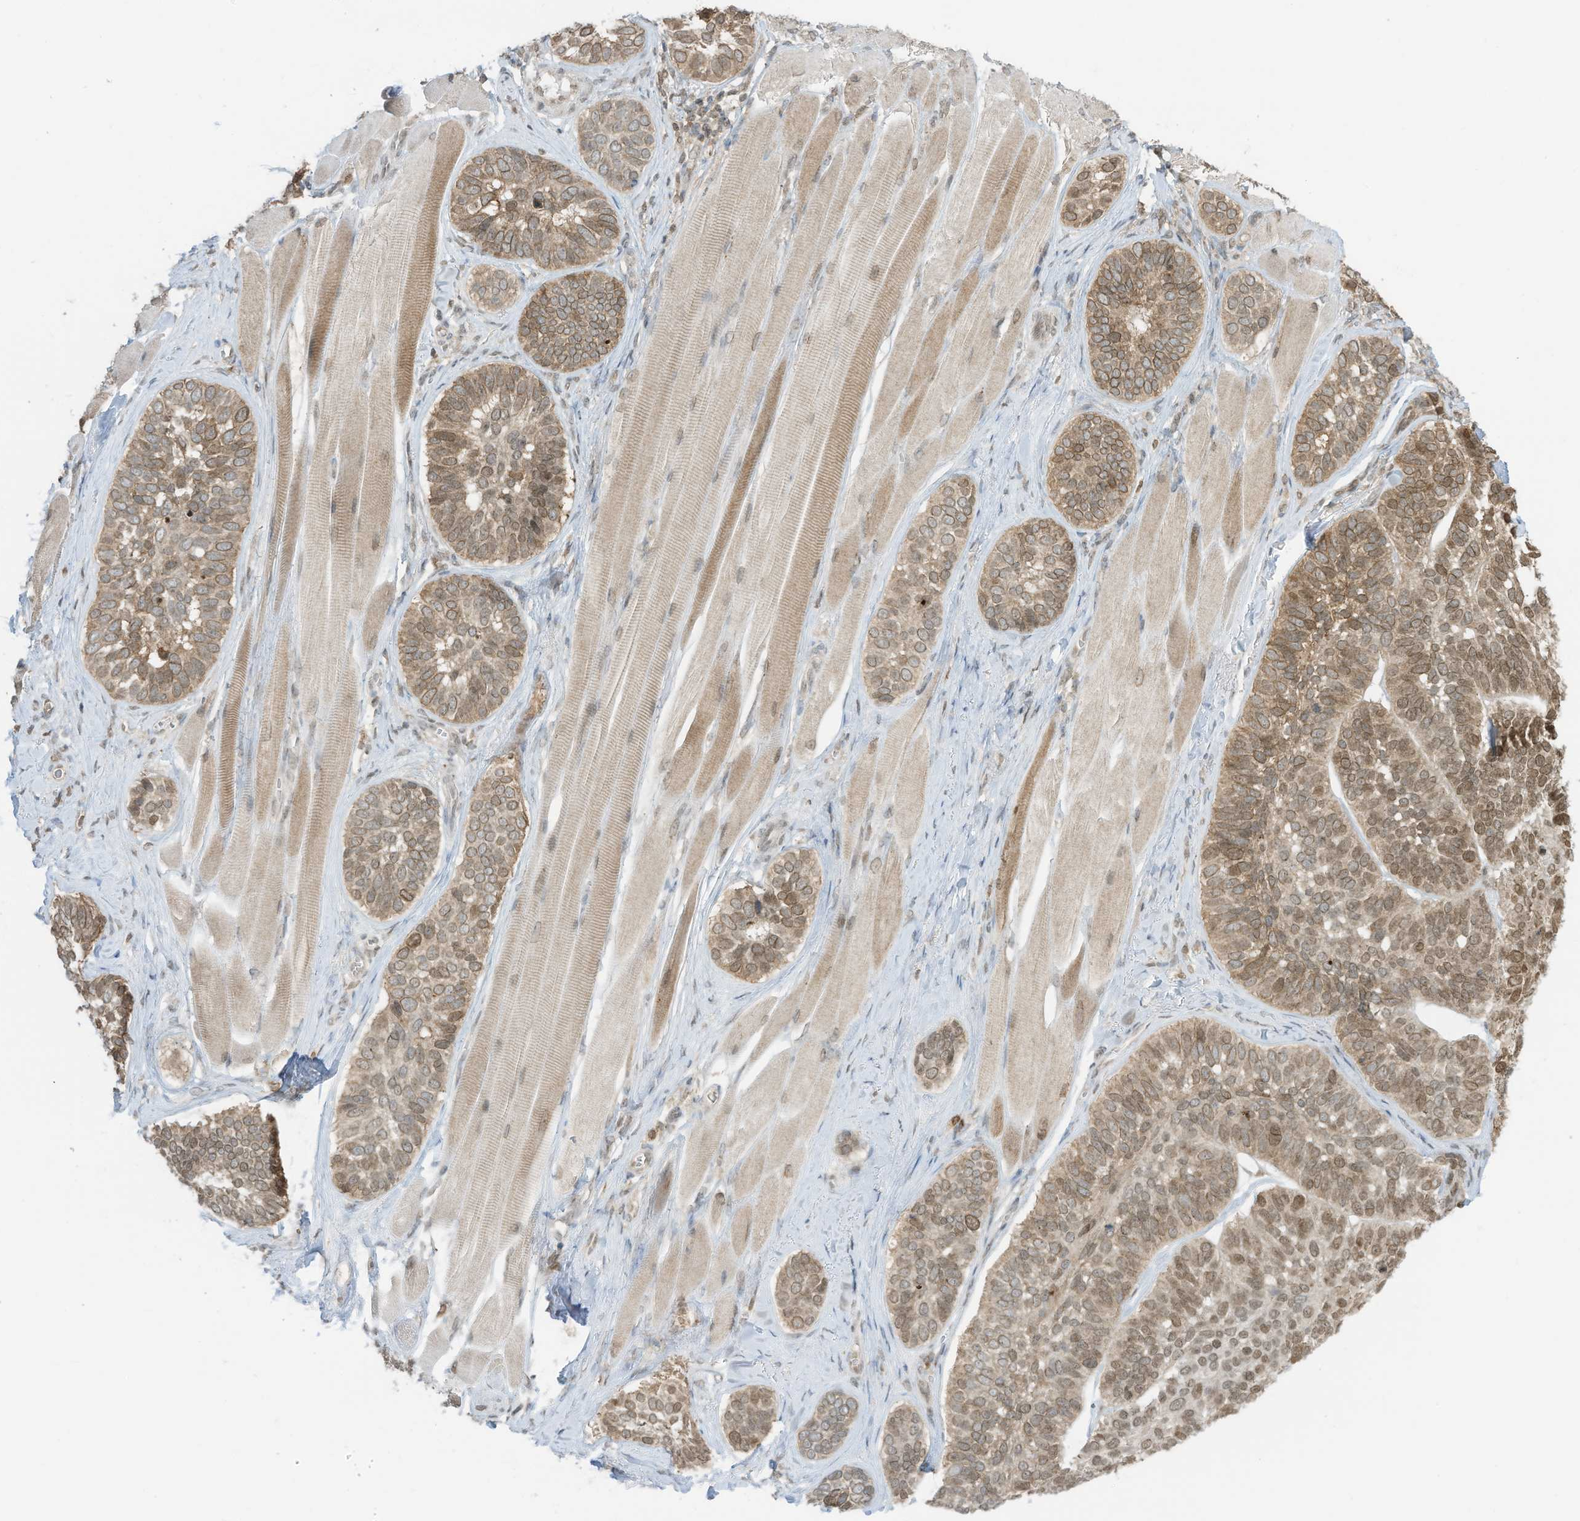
{"staining": {"intensity": "moderate", "quantity": "25%-75%", "location": "cytoplasmic/membranous,nuclear"}, "tissue": "skin cancer", "cell_type": "Tumor cells", "image_type": "cancer", "snomed": [{"axis": "morphology", "description": "Basal cell carcinoma"}, {"axis": "topography", "description": "Skin"}], "caption": "Skin cancer (basal cell carcinoma) stained for a protein (brown) demonstrates moderate cytoplasmic/membranous and nuclear positive positivity in approximately 25%-75% of tumor cells.", "gene": "KPNB1", "patient": {"sex": "male", "age": 62}}